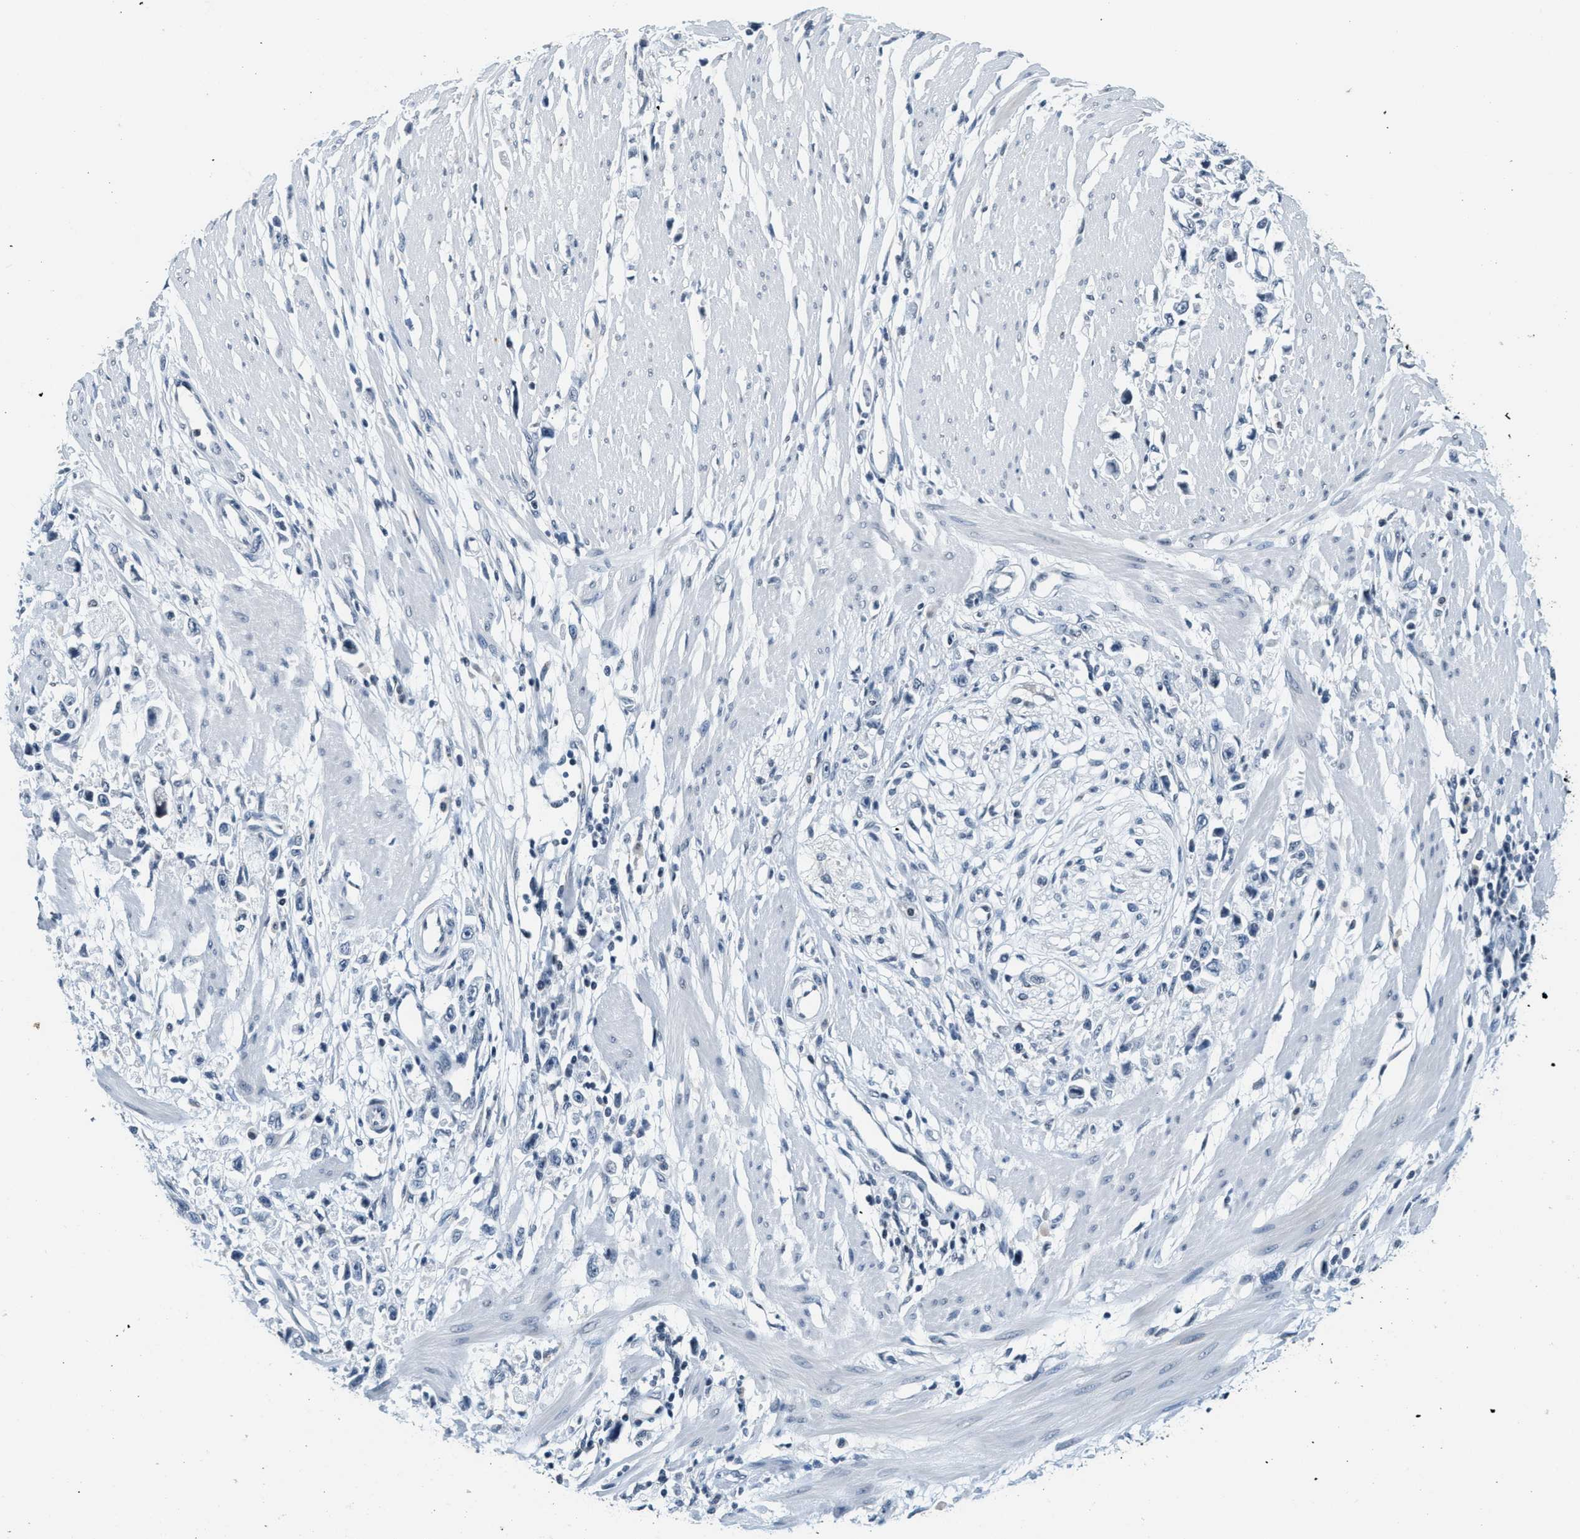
{"staining": {"intensity": "negative", "quantity": "none", "location": "none"}, "tissue": "stomach cancer", "cell_type": "Tumor cells", "image_type": "cancer", "snomed": [{"axis": "morphology", "description": "Adenocarcinoma, NOS"}, {"axis": "topography", "description": "Stomach"}], "caption": "Stomach cancer (adenocarcinoma) was stained to show a protein in brown. There is no significant expression in tumor cells.", "gene": "CA4", "patient": {"sex": "female", "age": 59}}